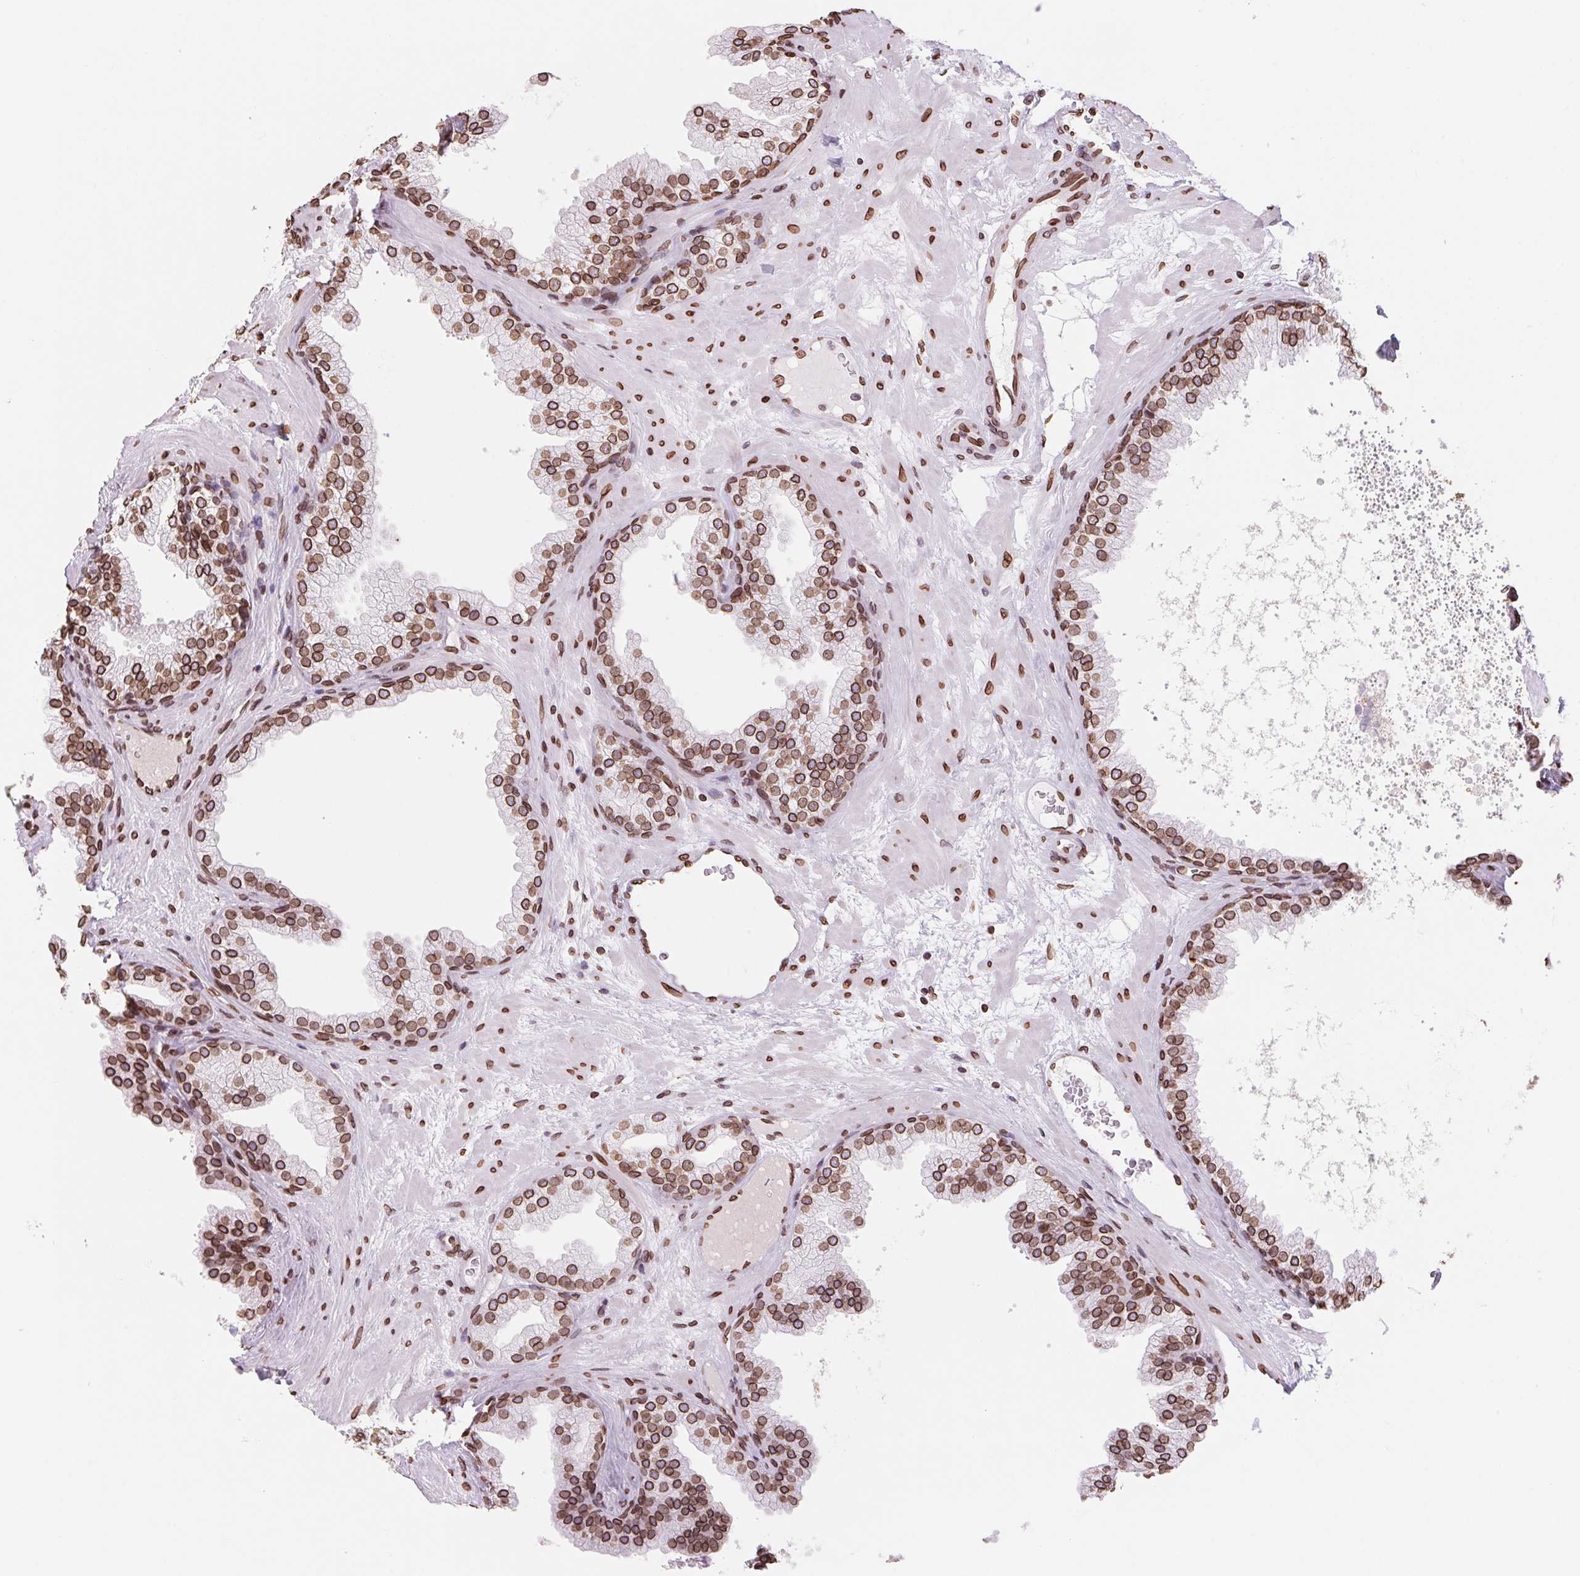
{"staining": {"intensity": "strong", "quantity": ">75%", "location": "cytoplasmic/membranous,nuclear"}, "tissue": "prostate", "cell_type": "Glandular cells", "image_type": "normal", "snomed": [{"axis": "morphology", "description": "Normal tissue, NOS"}, {"axis": "topography", "description": "Prostate"}], "caption": "DAB (3,3'-diaminobenzidine) immunohistochemical staining of normal prostate demonstrates strong cytoplasmic/membranous,nuclear protein expression in approximately >75% of glandular cells. Ihc stains the protein in brown and the nuclei are stained blue.", "gene": "LMNB2", "patient": {"sex": "male", "age": 37}}